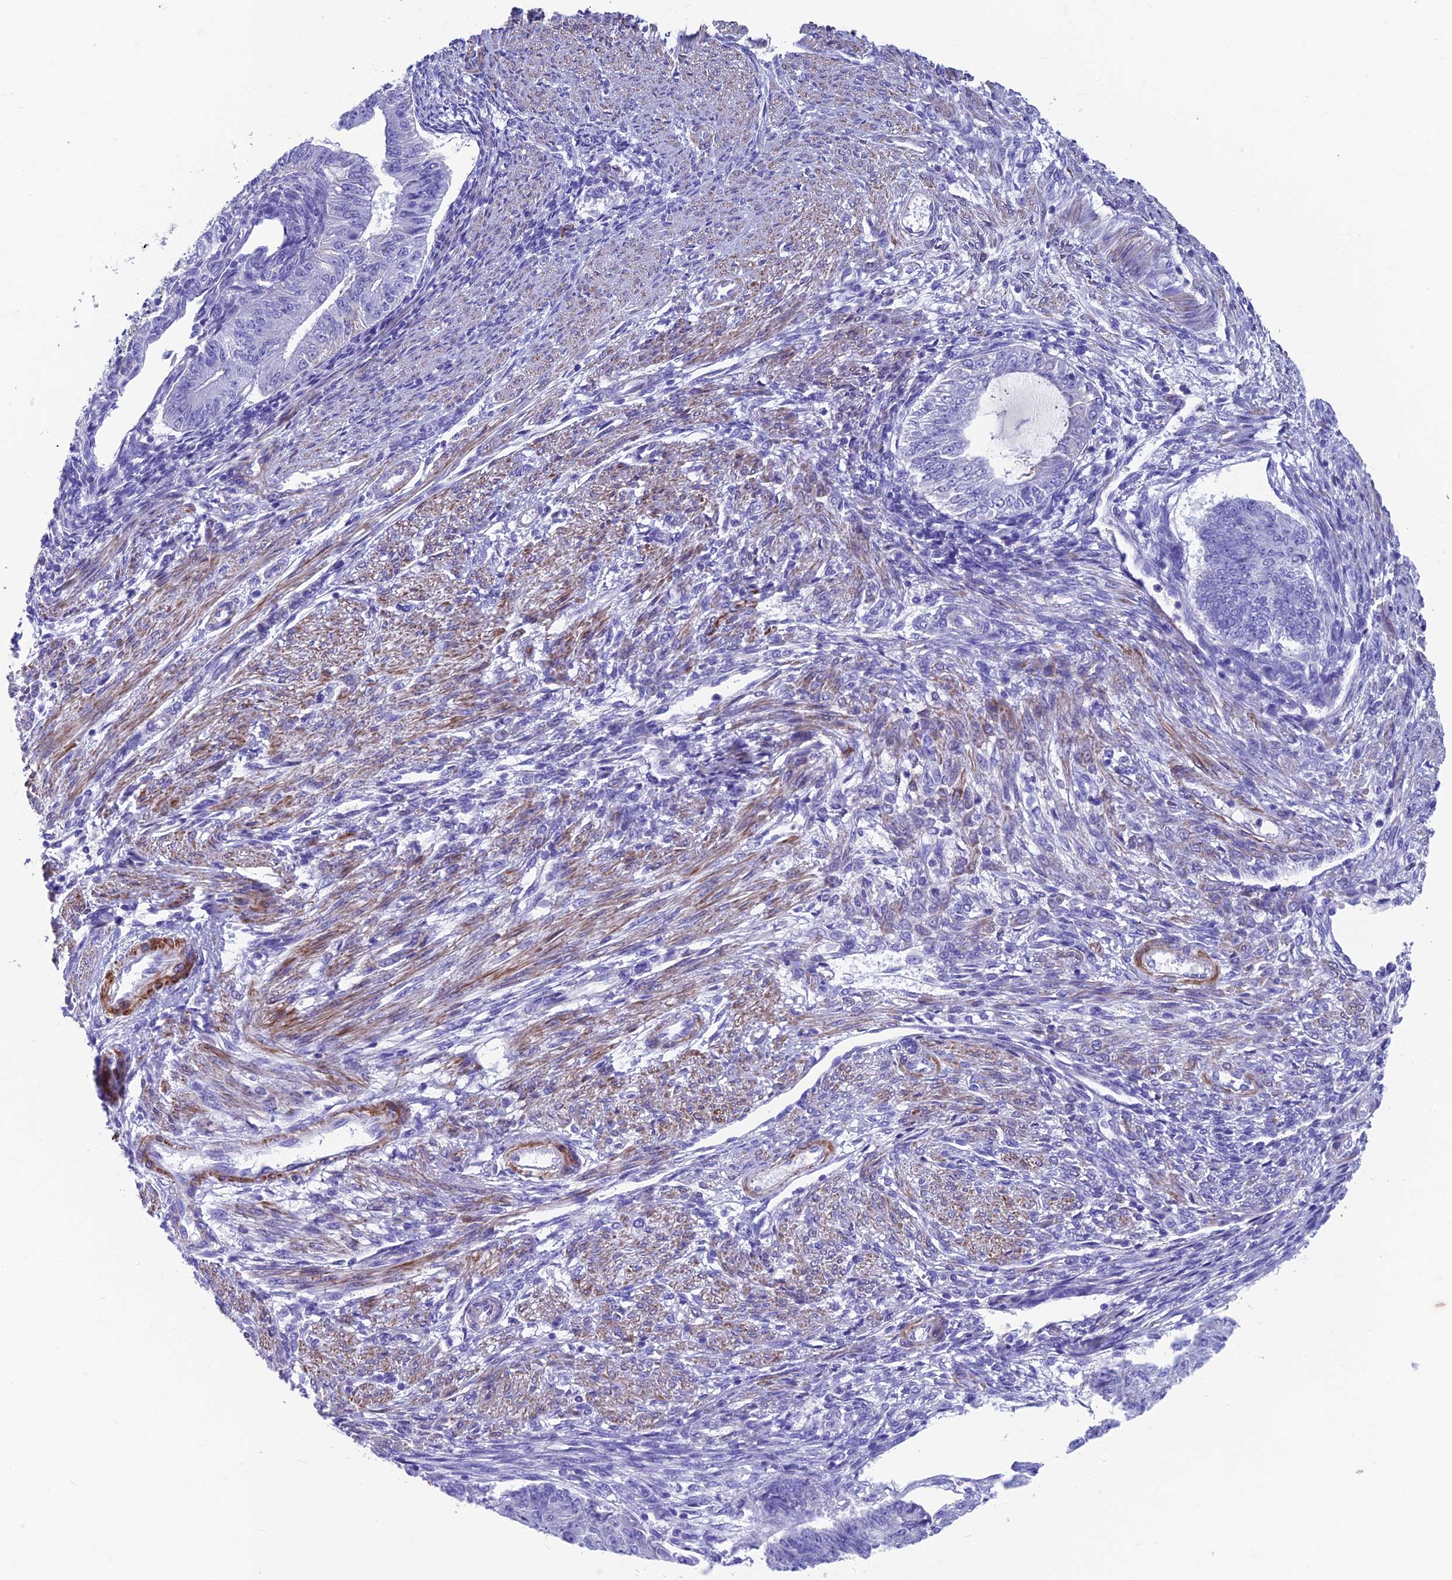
{"staining": {"intensity": "negative", "quantity": "none", "location": "none"}, "tissue": "endometrial cancer", "cell_type": "Tumor cells", "image_type": "cancer", "snomed": [{"axis": "morphology", "description": "Adenocarcinoma, NOS"}, {"axis": "topography", "description": "Endometrium"}], "caption": "Immunohistochemical staining of human adenocarcinoma (endometrial) displays no significant staining in tumor cells.", "gene": "GNG11", "patient": {"sex": "female", "age": 32}}